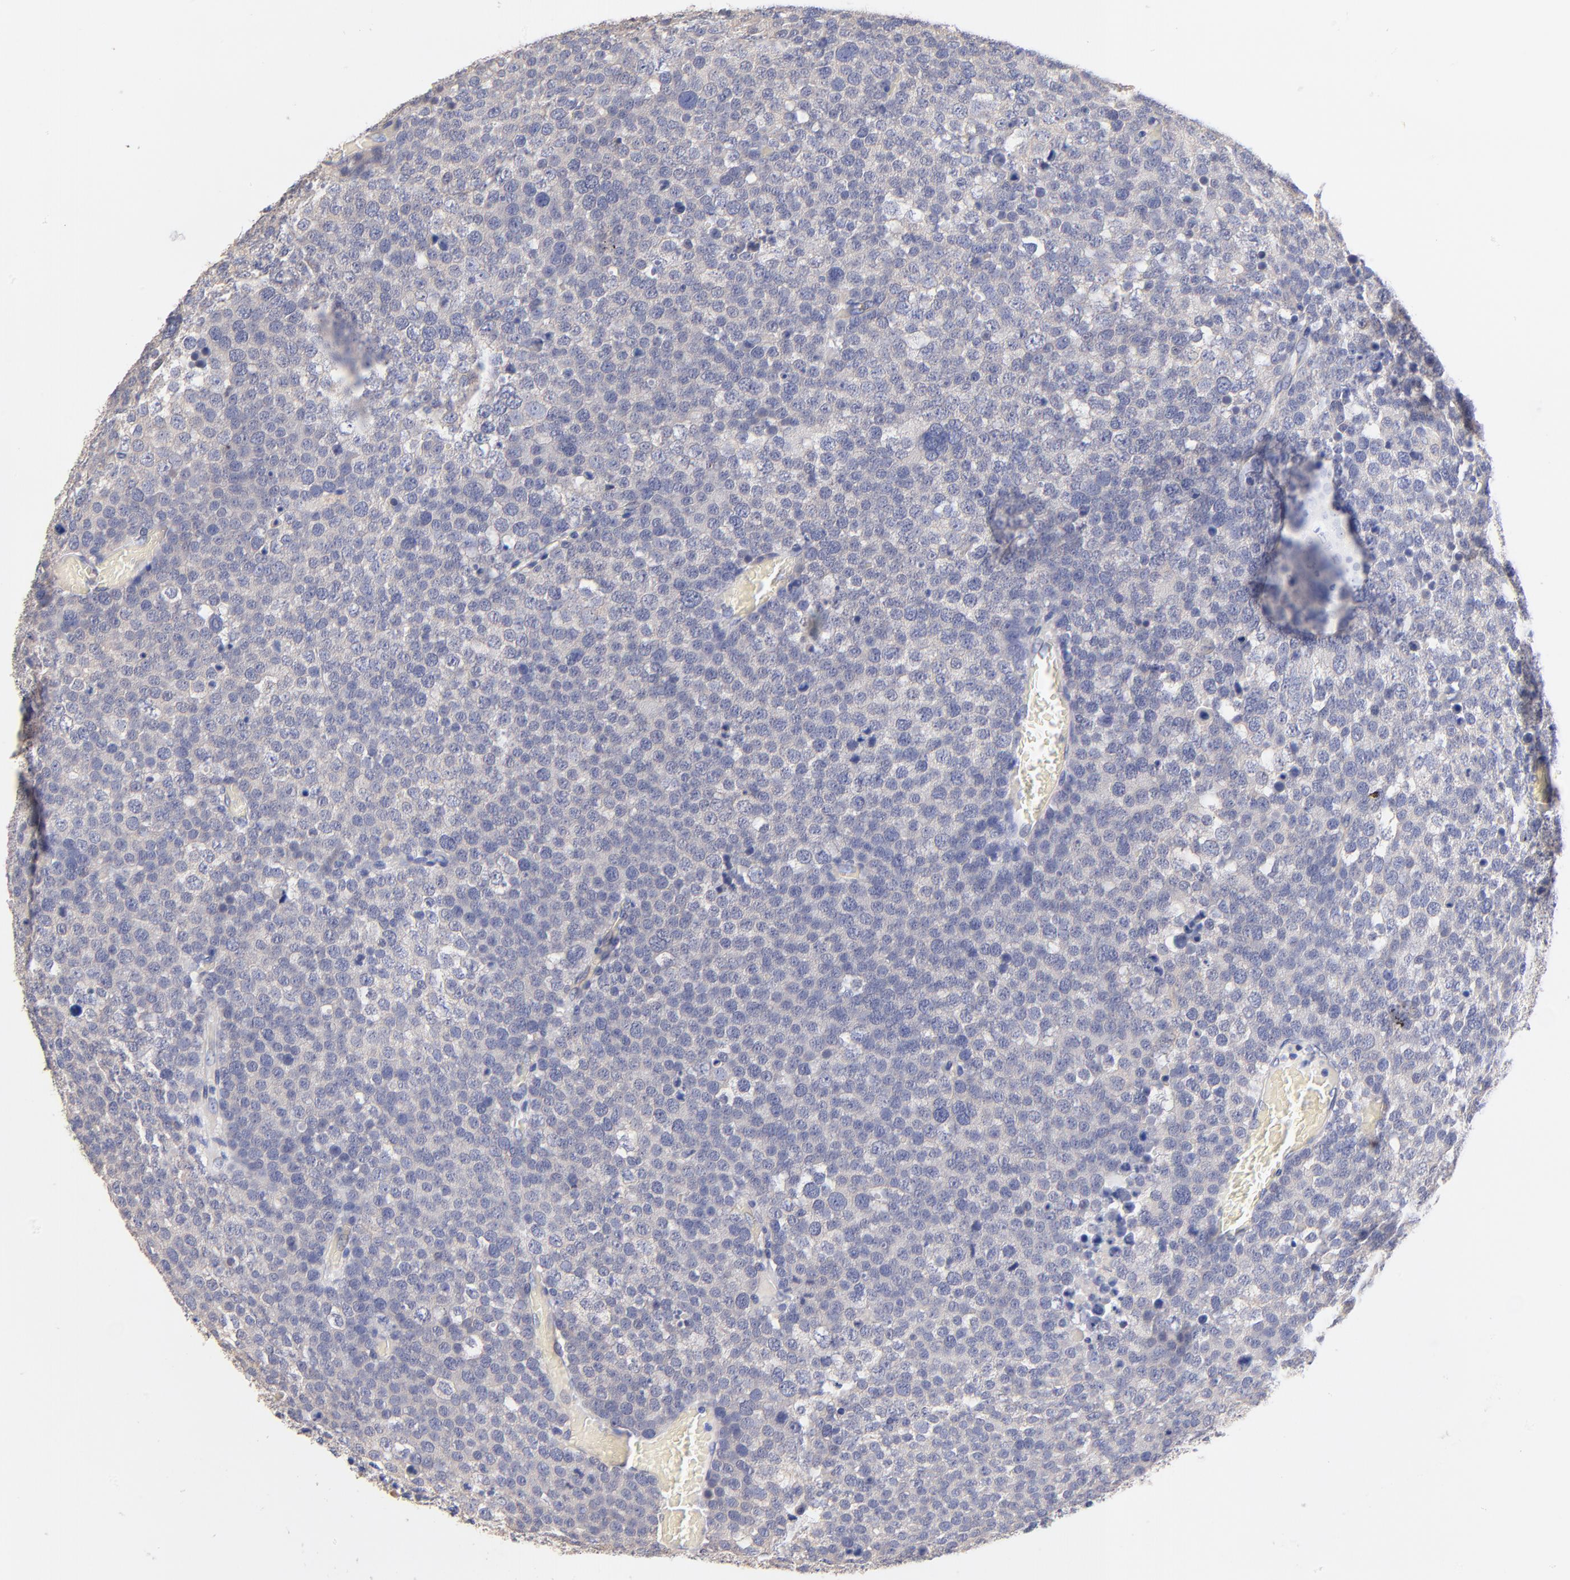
{"staining": {"intensity": "negative", "quantity": "none", "location": "none"}, "tissue": "testis cancer", "cell_type": "Tumor cells", "image_type": "cancer", "snomed": [{"axis": "morphology", "description": "Seminoma, NOS"}, {"axis": "topography", "description": "Testis"}], "caption": "A histopathology image of human testis cancer is negative for staining in tumor cells. (DAB immunohistochemistry with hematoxylin counter stain).", "gene": "TNFRSF13C", "patient": {"sex": "male", "age": 71}}